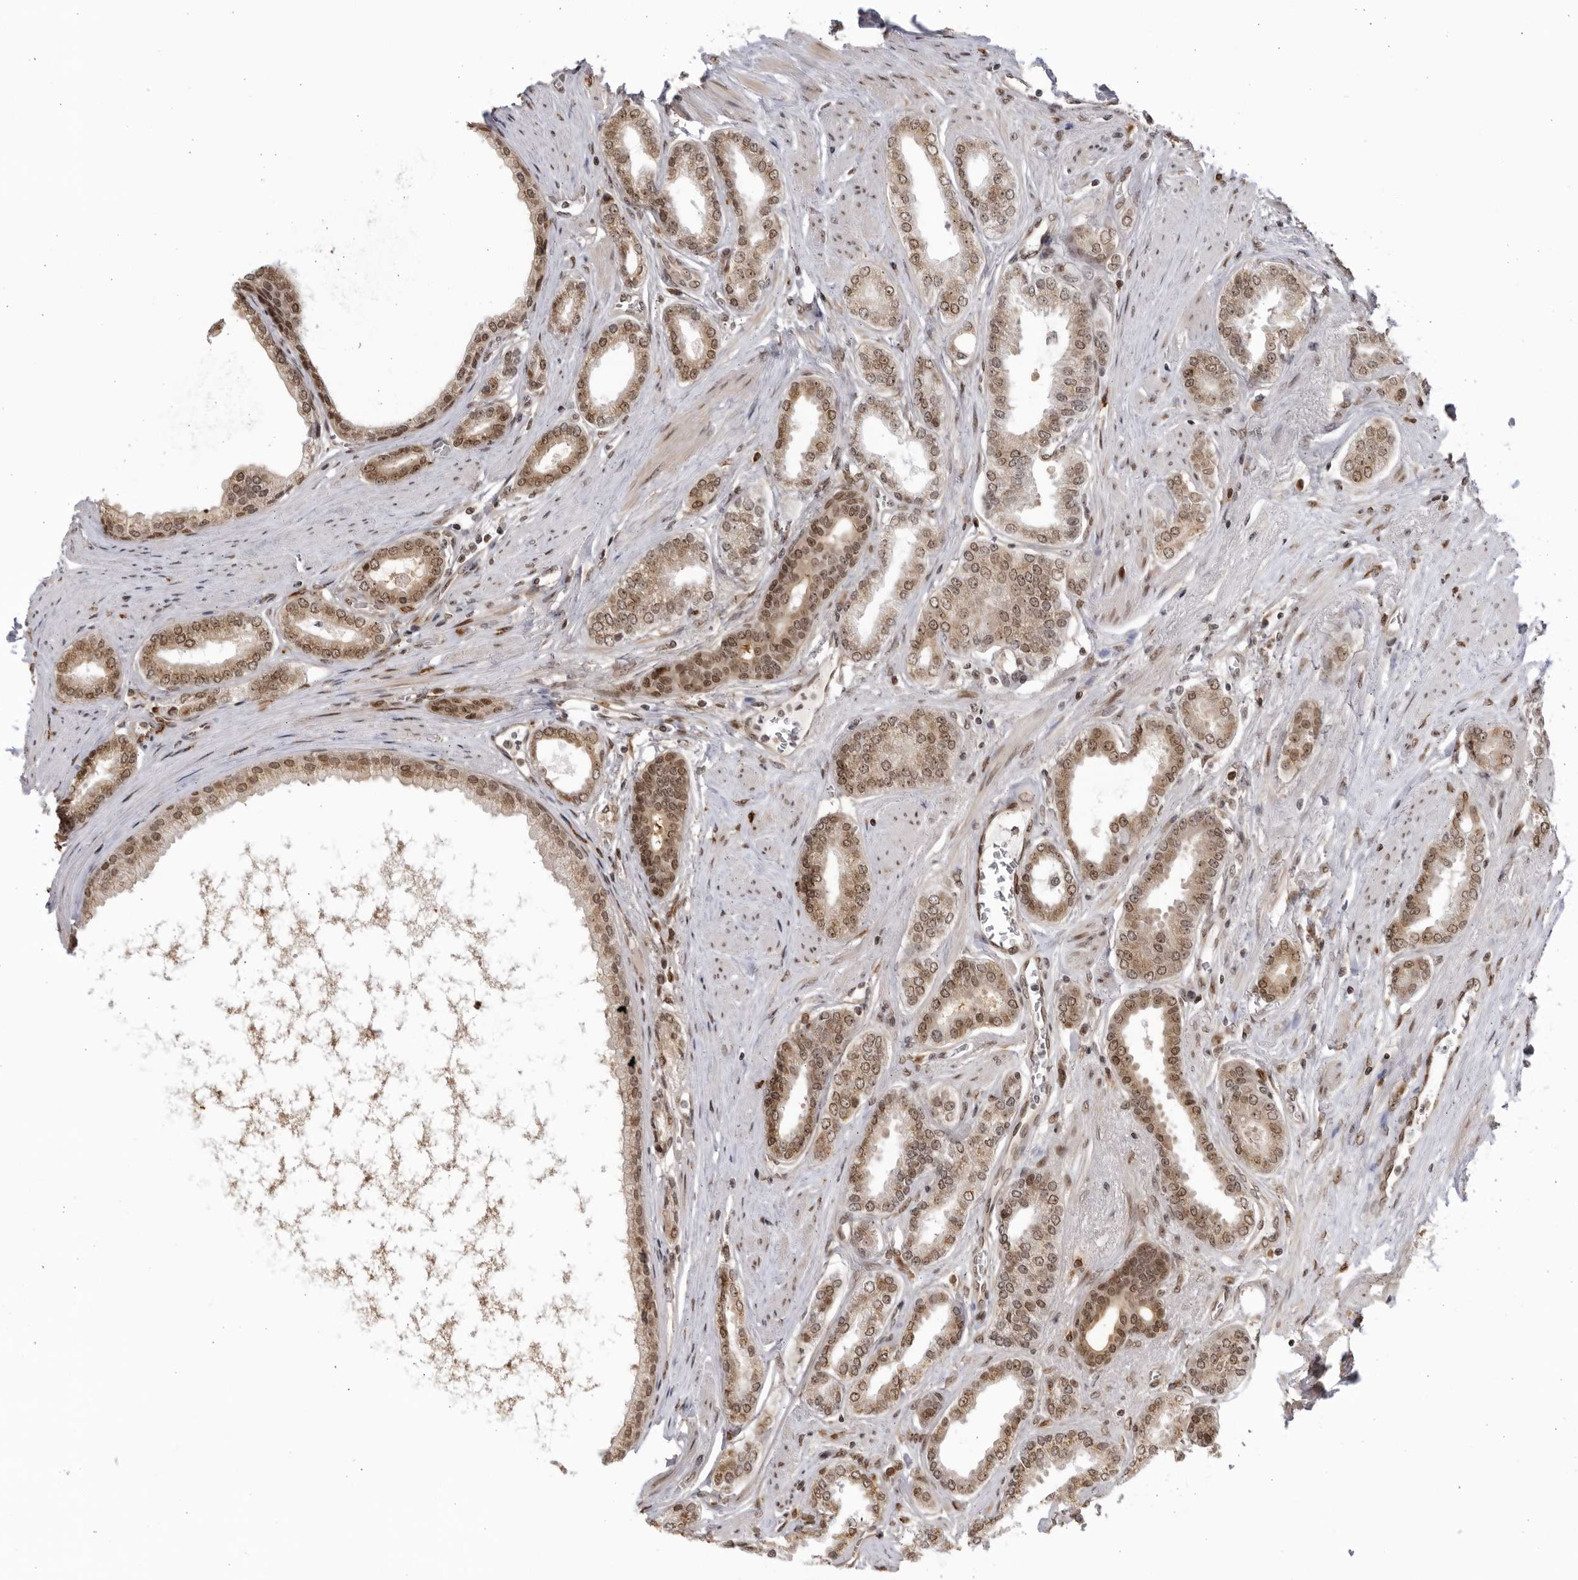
{"staining": {"intensity": "weak", "quantity": ">75%", "location": "cytoplasmic/membranous,nuclear"}, "tissue": "prostate cancer", "cell_type": "Tumor cells", "image_type": "cancer", "snomed": [{"axis": "morphology", "description": "Adenocarcinoma, Low grade"}, {"axis": "topography", "description": "Prostate"}], "caption": "Weak cytoplasmic/membranous and nuclear protein staining is appreciated in about >75% of tumor cells in prostate adenocarcinoma (low-grade).", "gene": "RASGEF1C", "patient": {"sex": "male", "age": 63}}